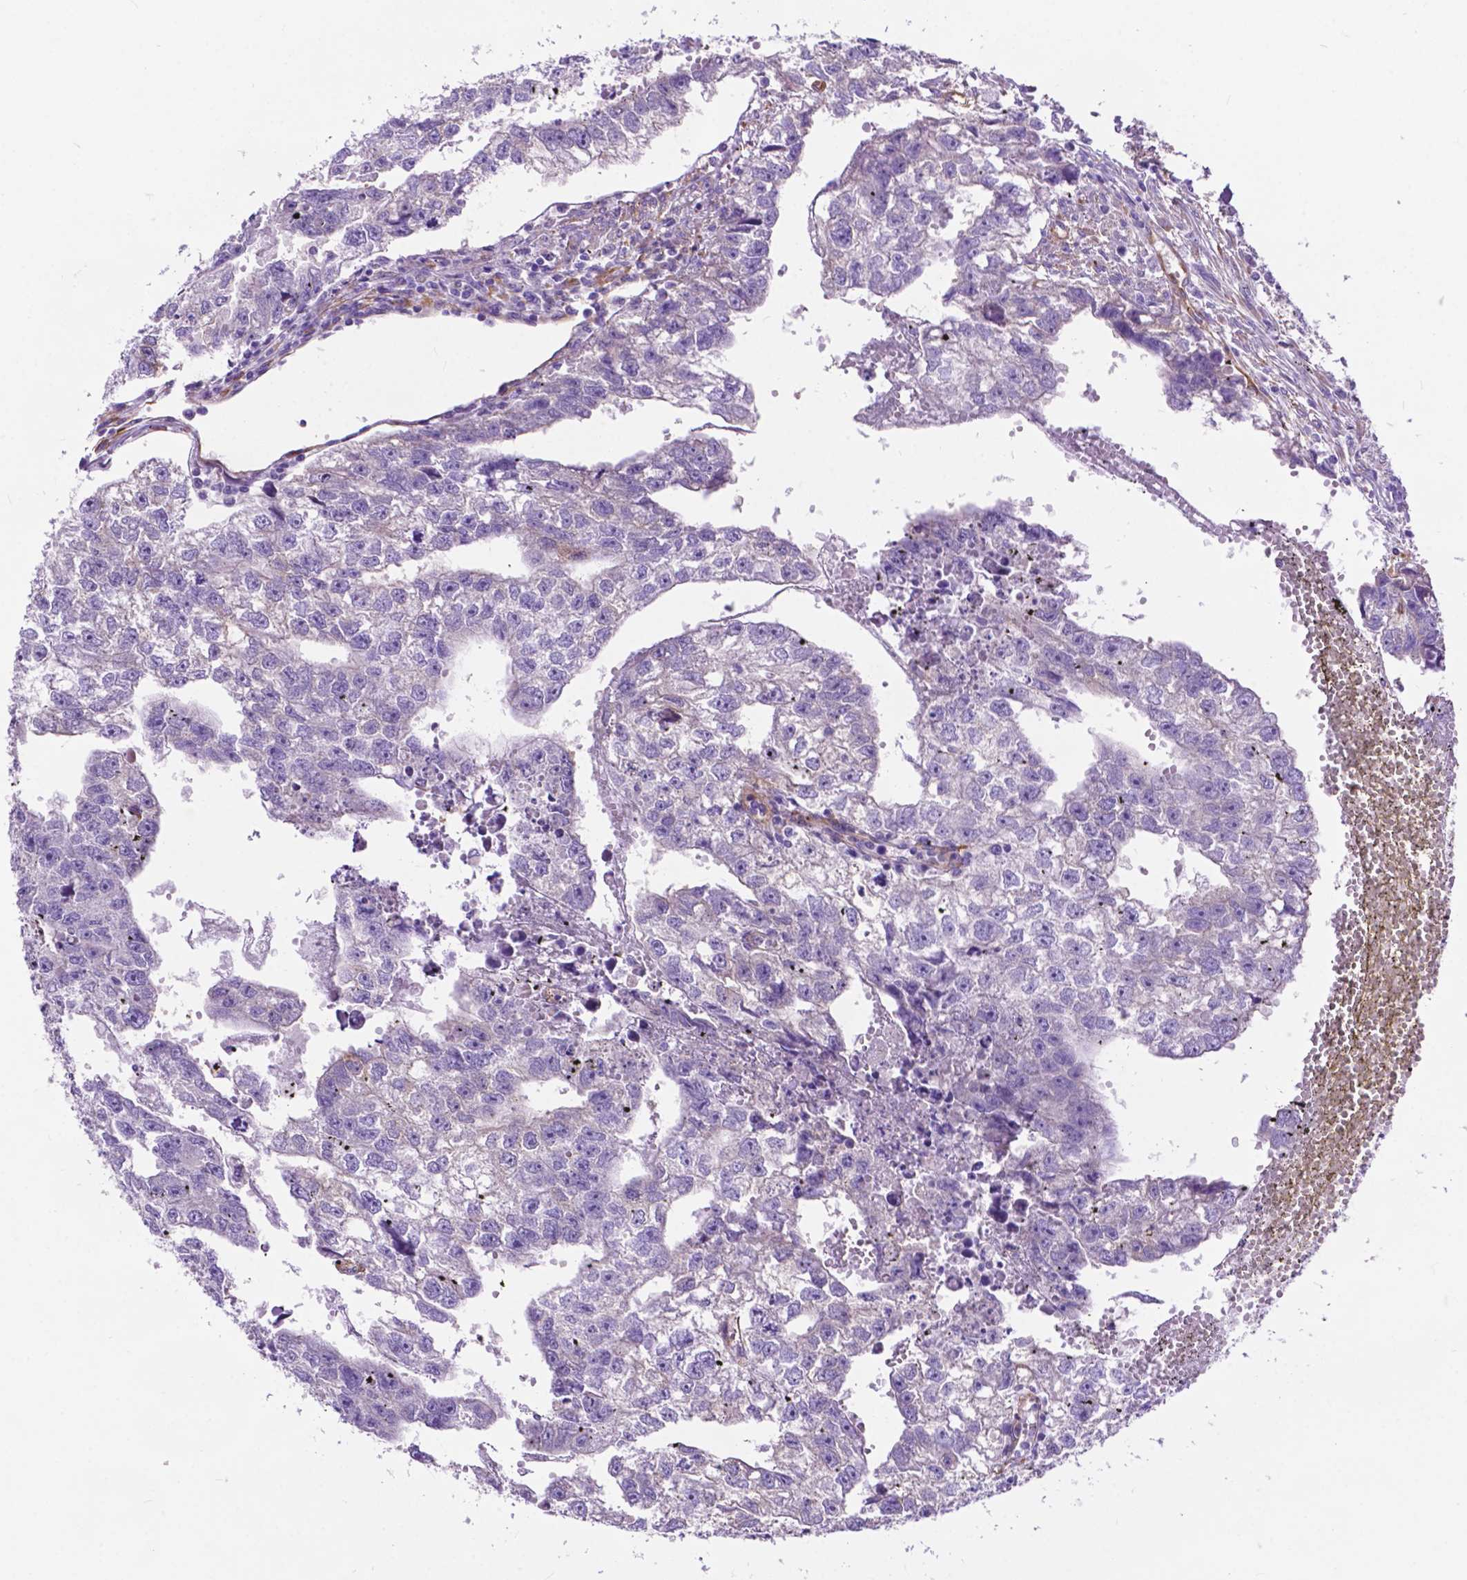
{"staining": {"intensity": "negative", "quantity": "none", "location": "none"}, "tissue": "testis cancer", "cell_type": "Tumor cells", "image_type": "cancer", "snomed": [{"axis": "morphology", "description": "Carcinoma, Embryonal, NOS"}, {"axis": "morphology", "description": "Teratoma, malignant, NOS"}, {"axis": "topography", "description": "Testis"}], "caption": "Tumor cells are negative for brown protein staining in testis embryonal carcinoma. (DAB immunohistochemistry with hematoxylin counter stain).", "gene": "PCDHA12", "patient": {"sex": "male", "age": 44}}